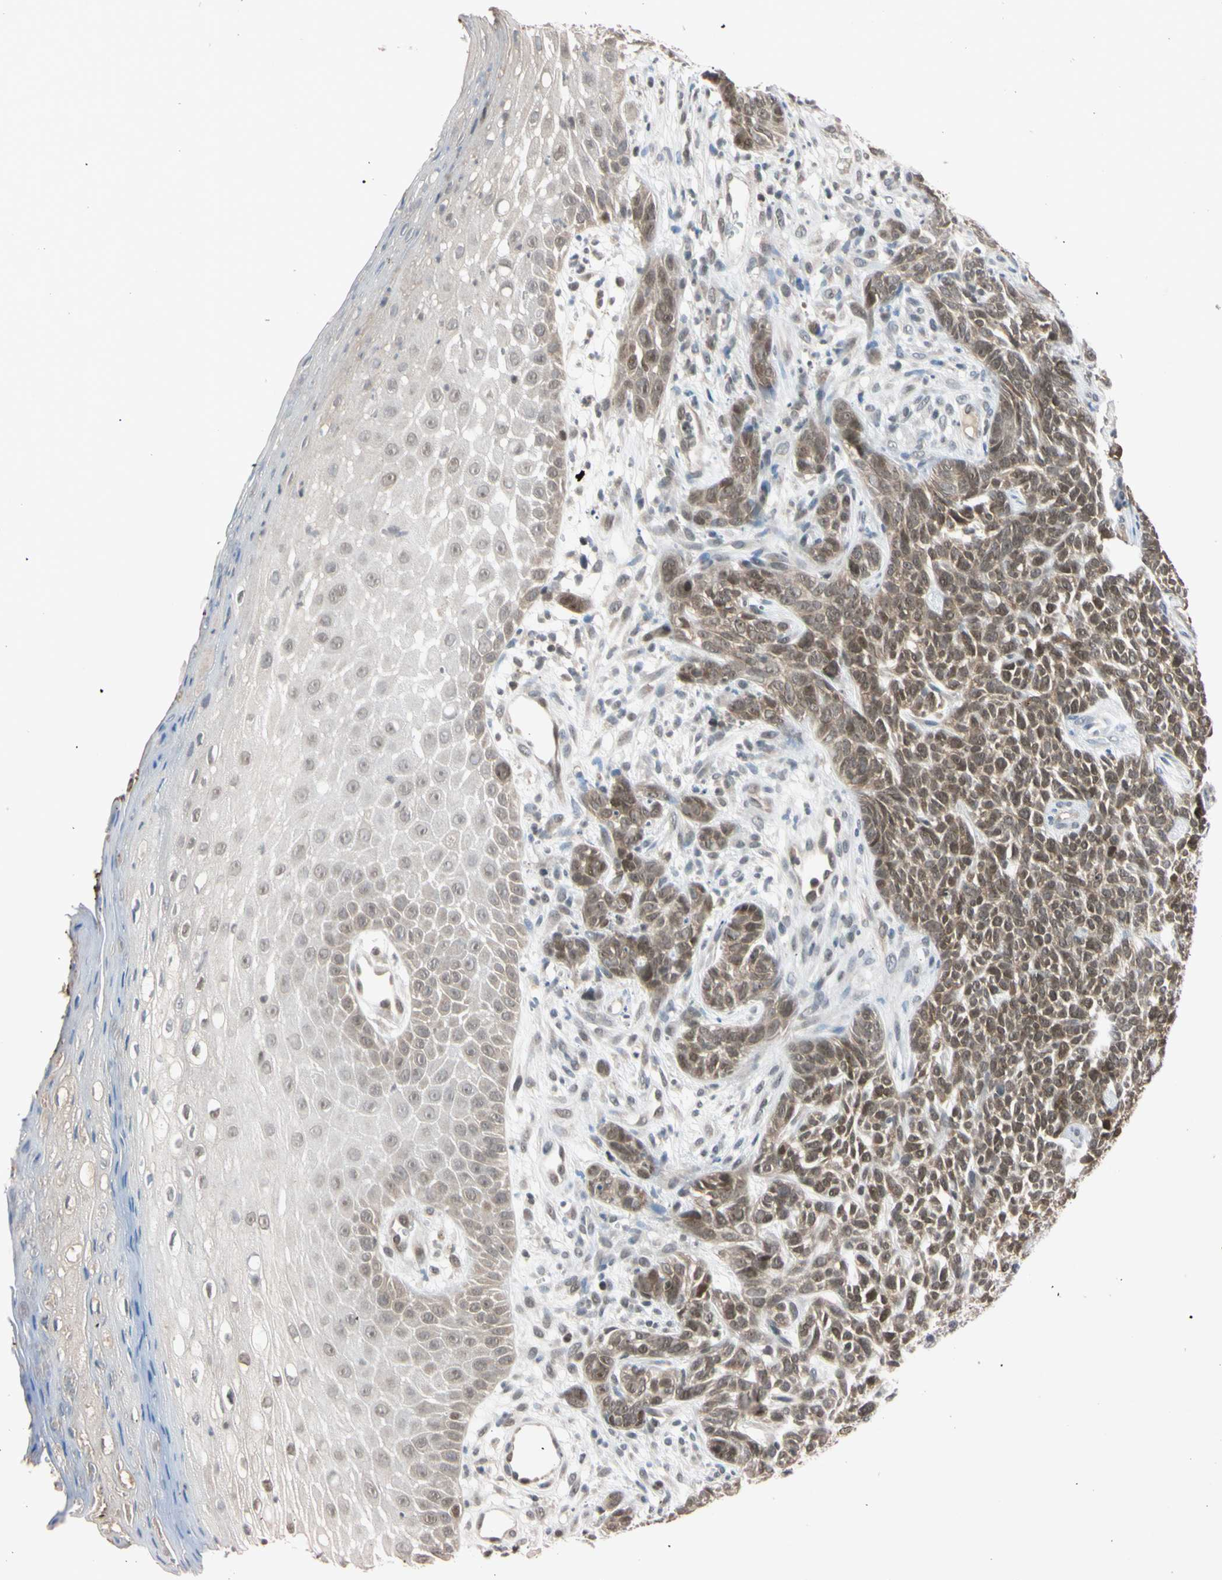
{"staining": {"intensity": "weak", "quantity": ">75%", "location": "cytoplasmic/membranous,nuclear"}, "tissue": "skin cancer", "cell_type": "Tumor cells", "image_type": "cancer", "snomed": [{"axis": "morphology", "description": "Basal cell carcinoma"}, {"axis": "topography", "description": "Skin"}], "caption": "This image exhibits skin cancer stained with IHC to label a protein in brown. The cytoplasmic/membranous and nuclear of tumor cells show weak positivity for the protein. Nuclei are counter-stained blue.", "gene": "UBE2I", "patient": {"sex": "female", "age": 84}}